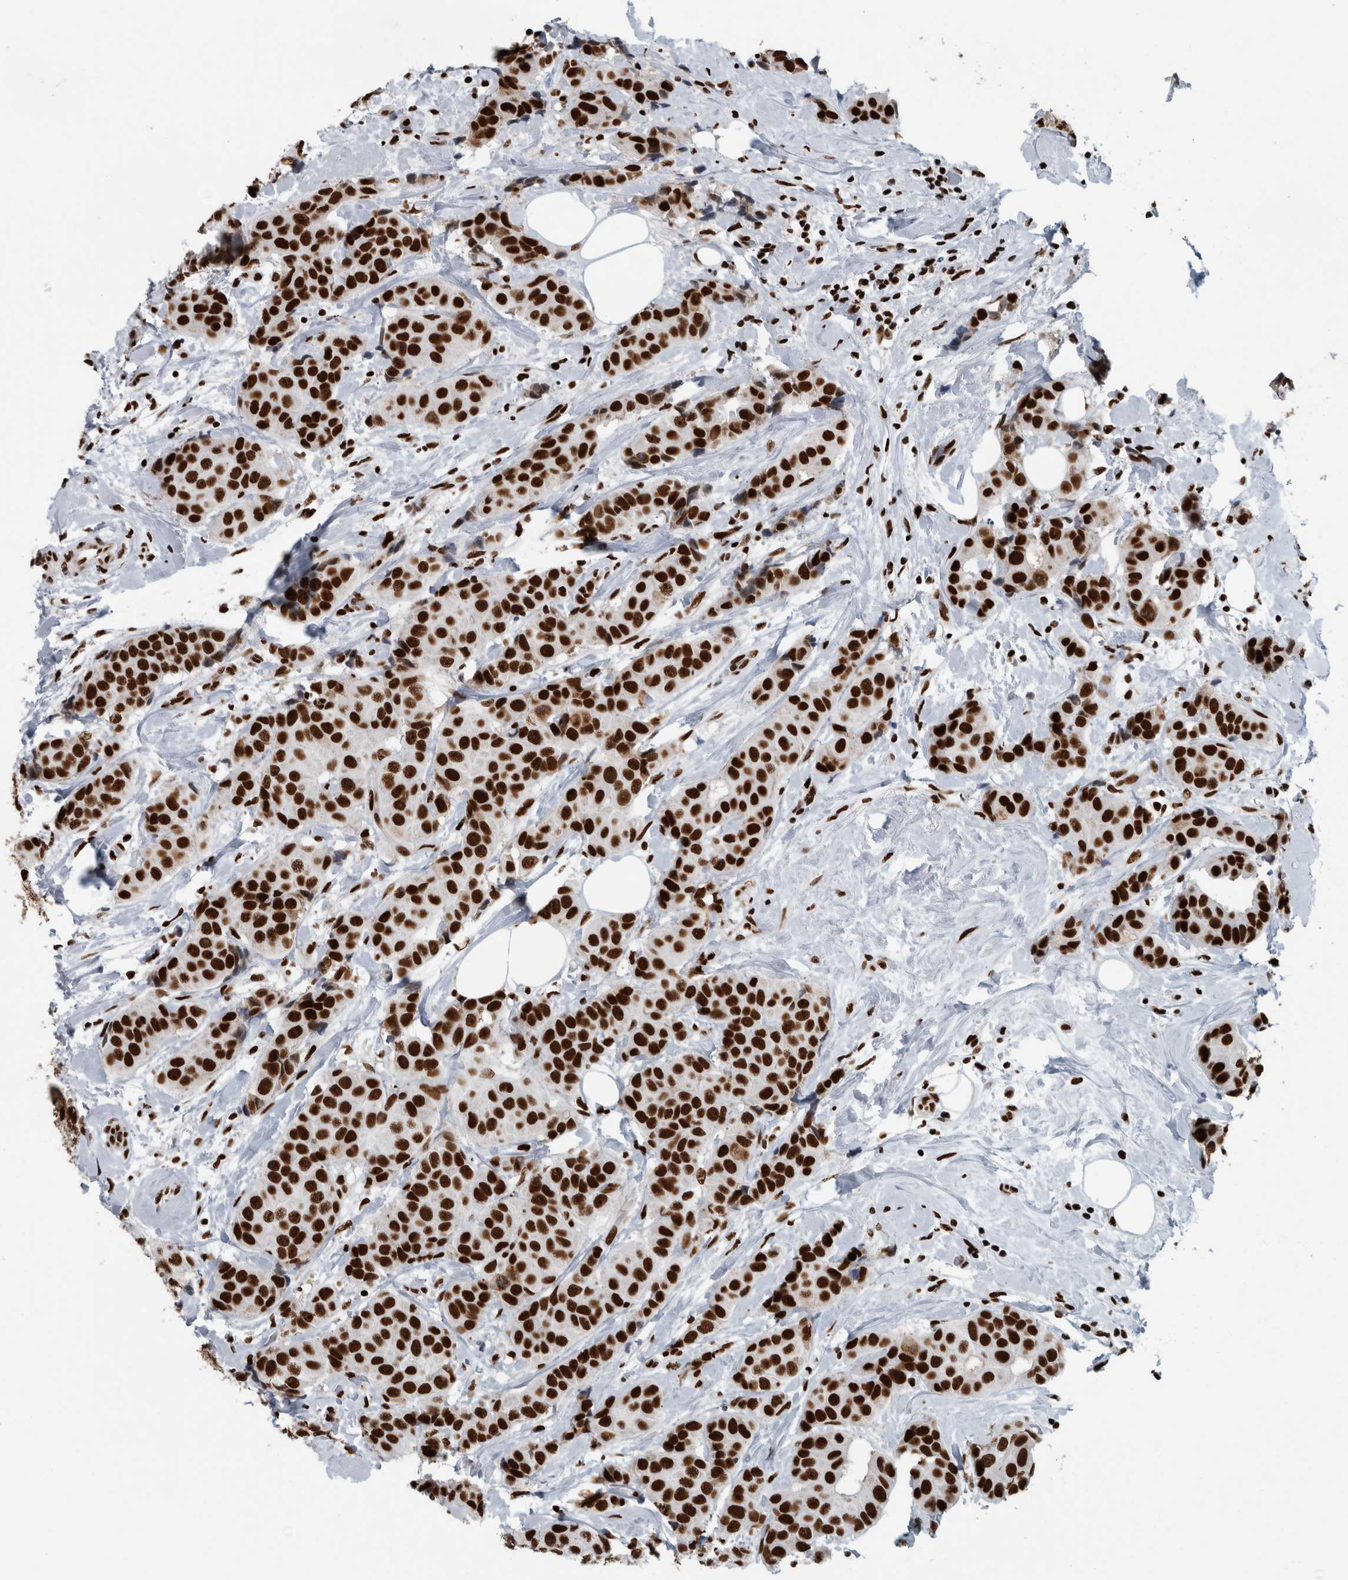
{"staining": {"intensity": "strong", "quantity": ">75%", "location": "nuclear"}, "tissue": "breast cancer", "cell_type": "Tumor cells", "image_type": "cancer", "snomed": [{"axis": "morphology", "description": "Normal tissue, NOS"}, {"axis": "morphology", "description": "Duct carcinoma"}, {"axis": "topography", "description": "Breast"}], "caption": "A histopathology image of human breast cancer stained for a protein shows strong nuclear brown staining in tumor cells. (Stains: DAB in brown, nuclei in blue, Microscopy: brightfield microscopy at high magnification).", "gene": "DNMT3A", "patient": {"sex": "female", "age": 39}}